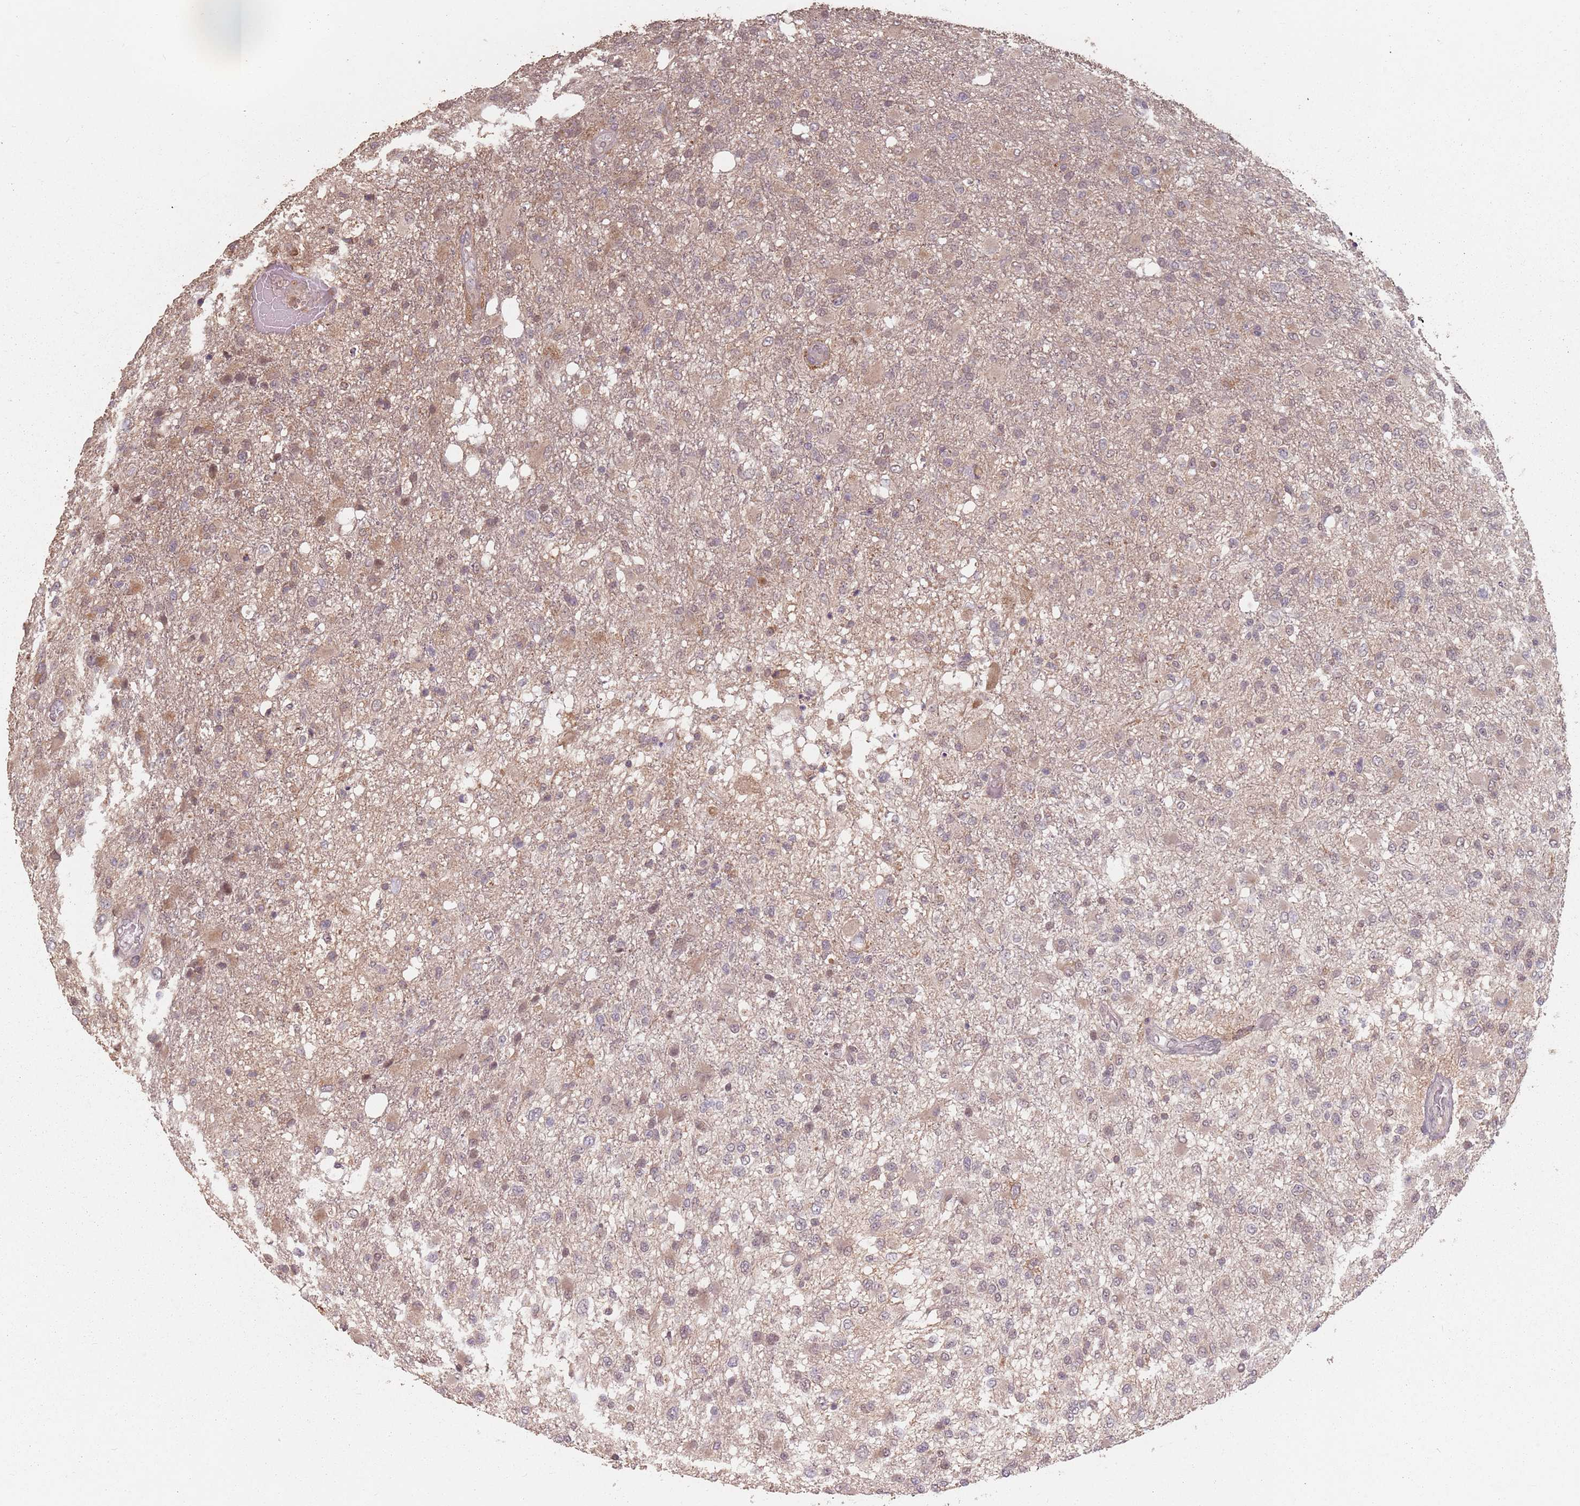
{"staining": {"intensity": "moderate", "quantity": "<25%", "location": "cytoplasmic/membranous"}, "tissue": "glioma", "cell_type": "Tumor cells", "image_type": "cancer", "snomed": [{"axis": "morphology", "description": "Glioma, malignant, High grade"}, {"axis": "topography", "description": "Brain"}], "caption": "Protein expression analysis of malignant glioma (high-grade) reveals moderate cytoplasmic/membranous staining in about <25% of tumor cells.", "gene": "VPS52", "patient": {"sex": "female", "age": 74}}